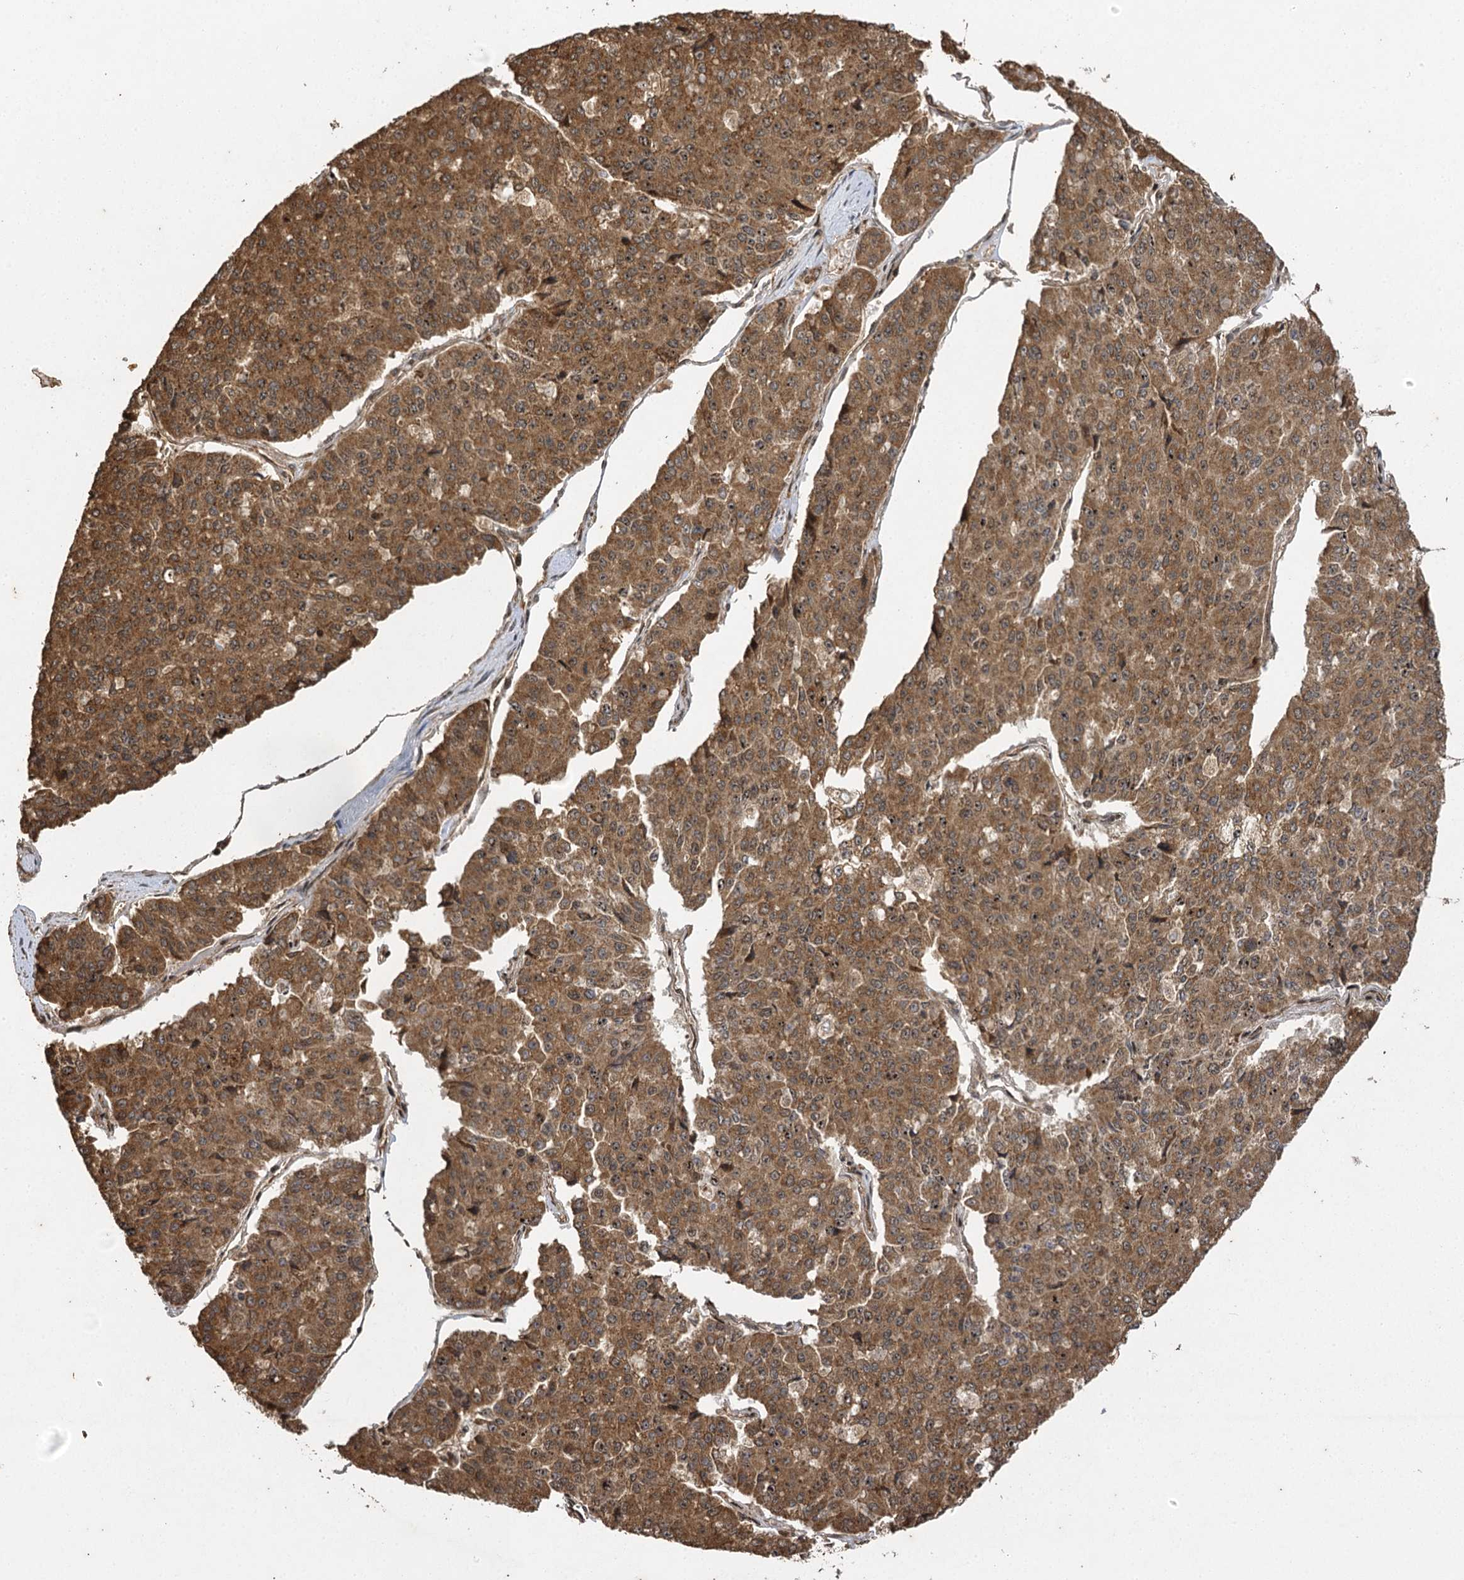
{"staining": {"intensity": "moderate", "quantity": ">75%", "location": "cytoplasmic/membranous,nuclear"}, "tissue": "pancreatic cancer", "cell_type": "Tumor cells", "image_type": "cancer", "snomed": [{"axis": "morphology", "description": "Adenocarcinoma, NOS"}, {"axis": "topography", "description": "Pancreas"}], "caption": "Immunohistochemistry (IHC) (DAB (3,3'-diaminobenzidine)) staining of human pancreatic cancer demonstrates moderate cytoplasmic/membranous and nuclear protein staining in approximately >75% of tumor cells.", "gene": "IL11RA", "patient": {"sex": "male", "age": 50}}